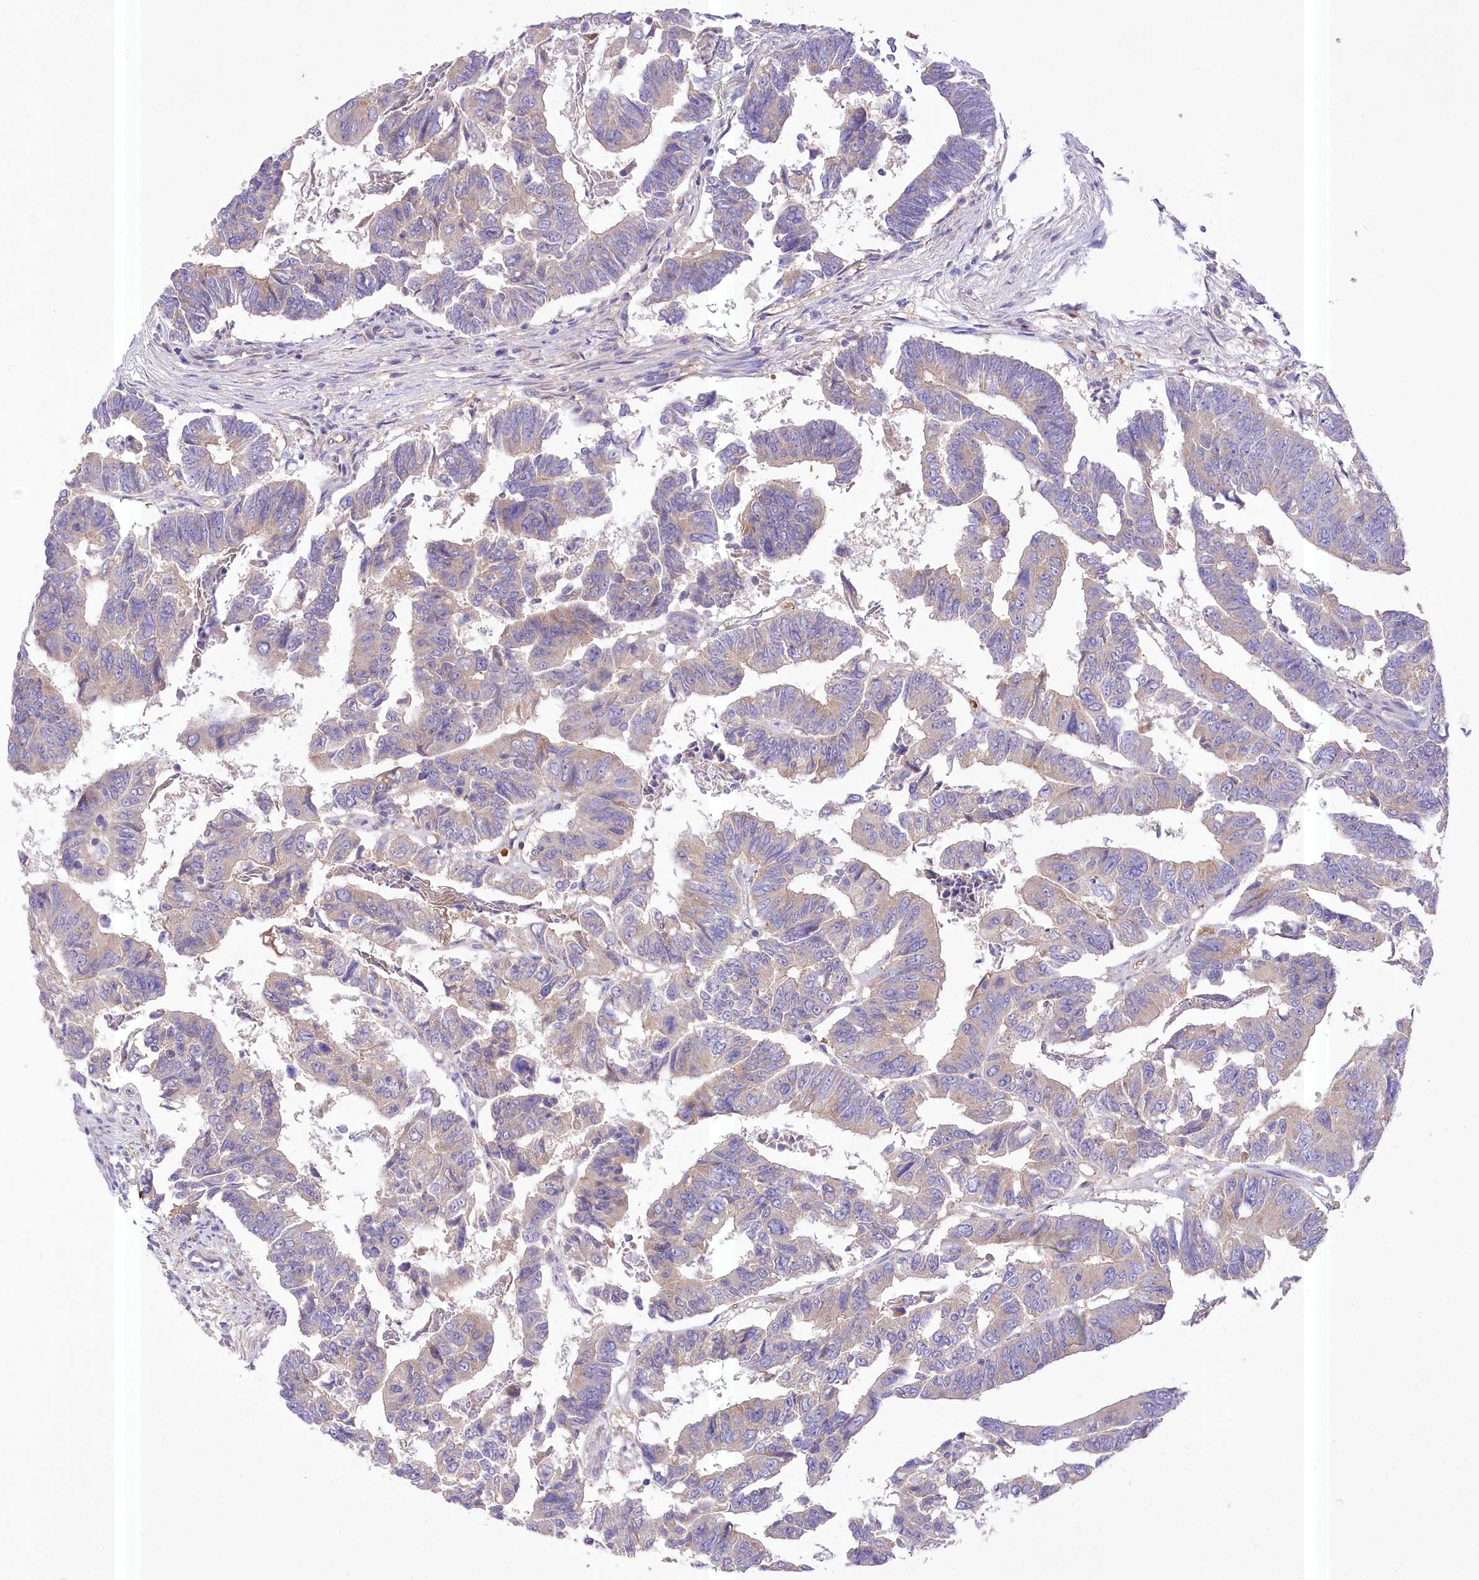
{"staining": {"intensity": "weak", "quantity": "25%-75%", "location": "cytoplasmic/membranous"}, "tissue": "colorectal cancer", "cell_type": "Tumor cells", "image_type": "cancer", "snomed": [{"axis": "morphology", "description": "Adenocarcinoma, NOS"}, {"axis": "topography", "description": "Rectum"}], "caption": "A micrograph of human colorectal cancer stained for a protein demonstrates weak cytoplasmic/membranous brown staining in tumor cells. The staining was performed using DAB (3,3'-diaminobenzidine), with brown indicating positive protein expression. Nuclei are stained blue with hematoxylin.", "gene": "PRSS53", "patient": {"sex": "female", "age": 65}}